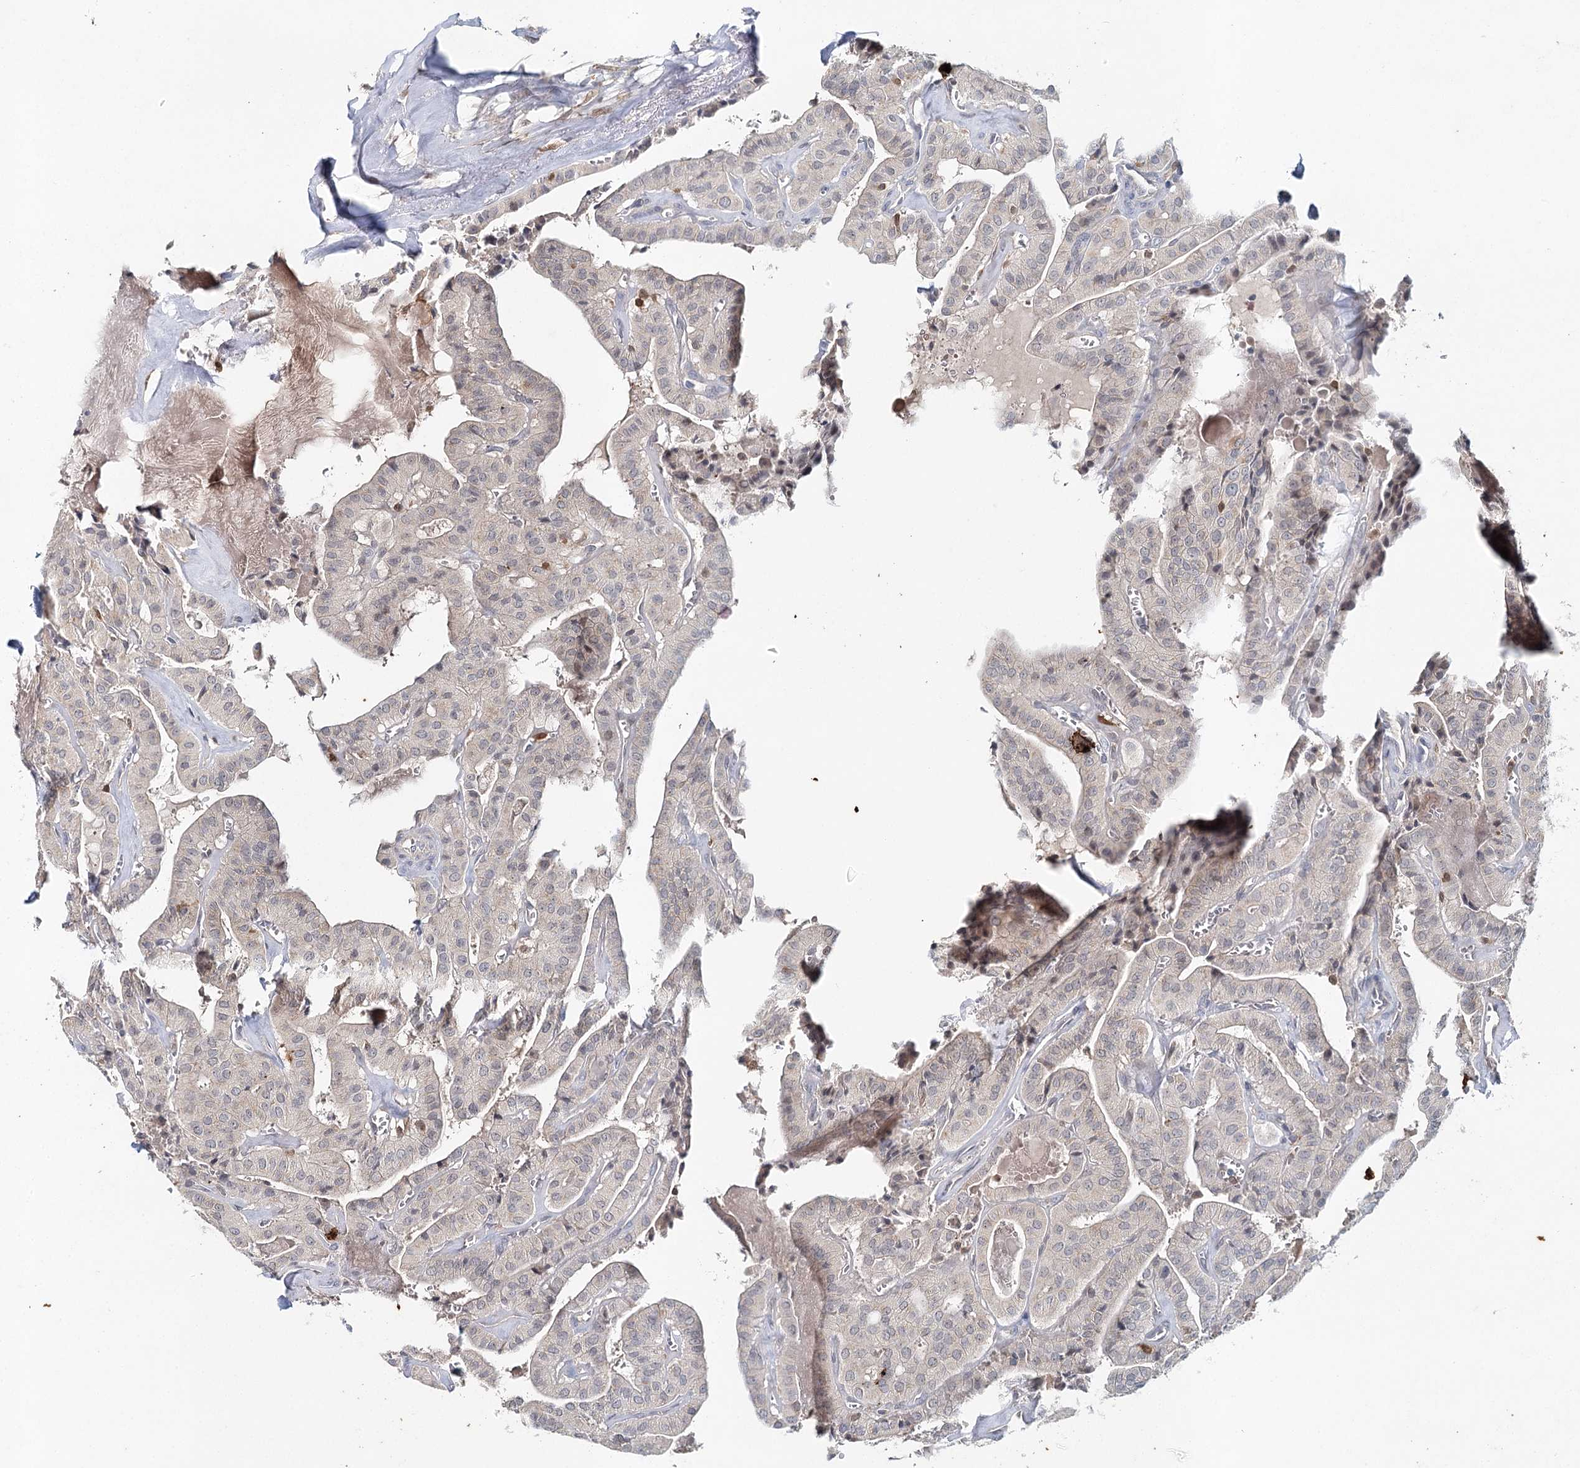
{"staining": {"intensity": "negative", "quantity": "none", "location": "none"}, "tissue": "thyroid cancer", "cell_type": "Tumor cells", "image_type": "cancer", "snomed": [{"axis": "morphology", "description": "Papillary adenocarcinoma, NOS"}, {"axis": "topography", "description": "Thyroid gland"}], "caption": "The immunohistochemistry (IHC) histopathology image has no significant staining in tumor cells of thyroid cancer (papillary adenocarcinoma) tissue. (Brightfield microscopy of DAB (3,3'-diaminobenzidine) immunohistochemistry (IHC) at high magnification).", "gene": "SLC41A2", "patient": {"sex": "male", "age": 52}}